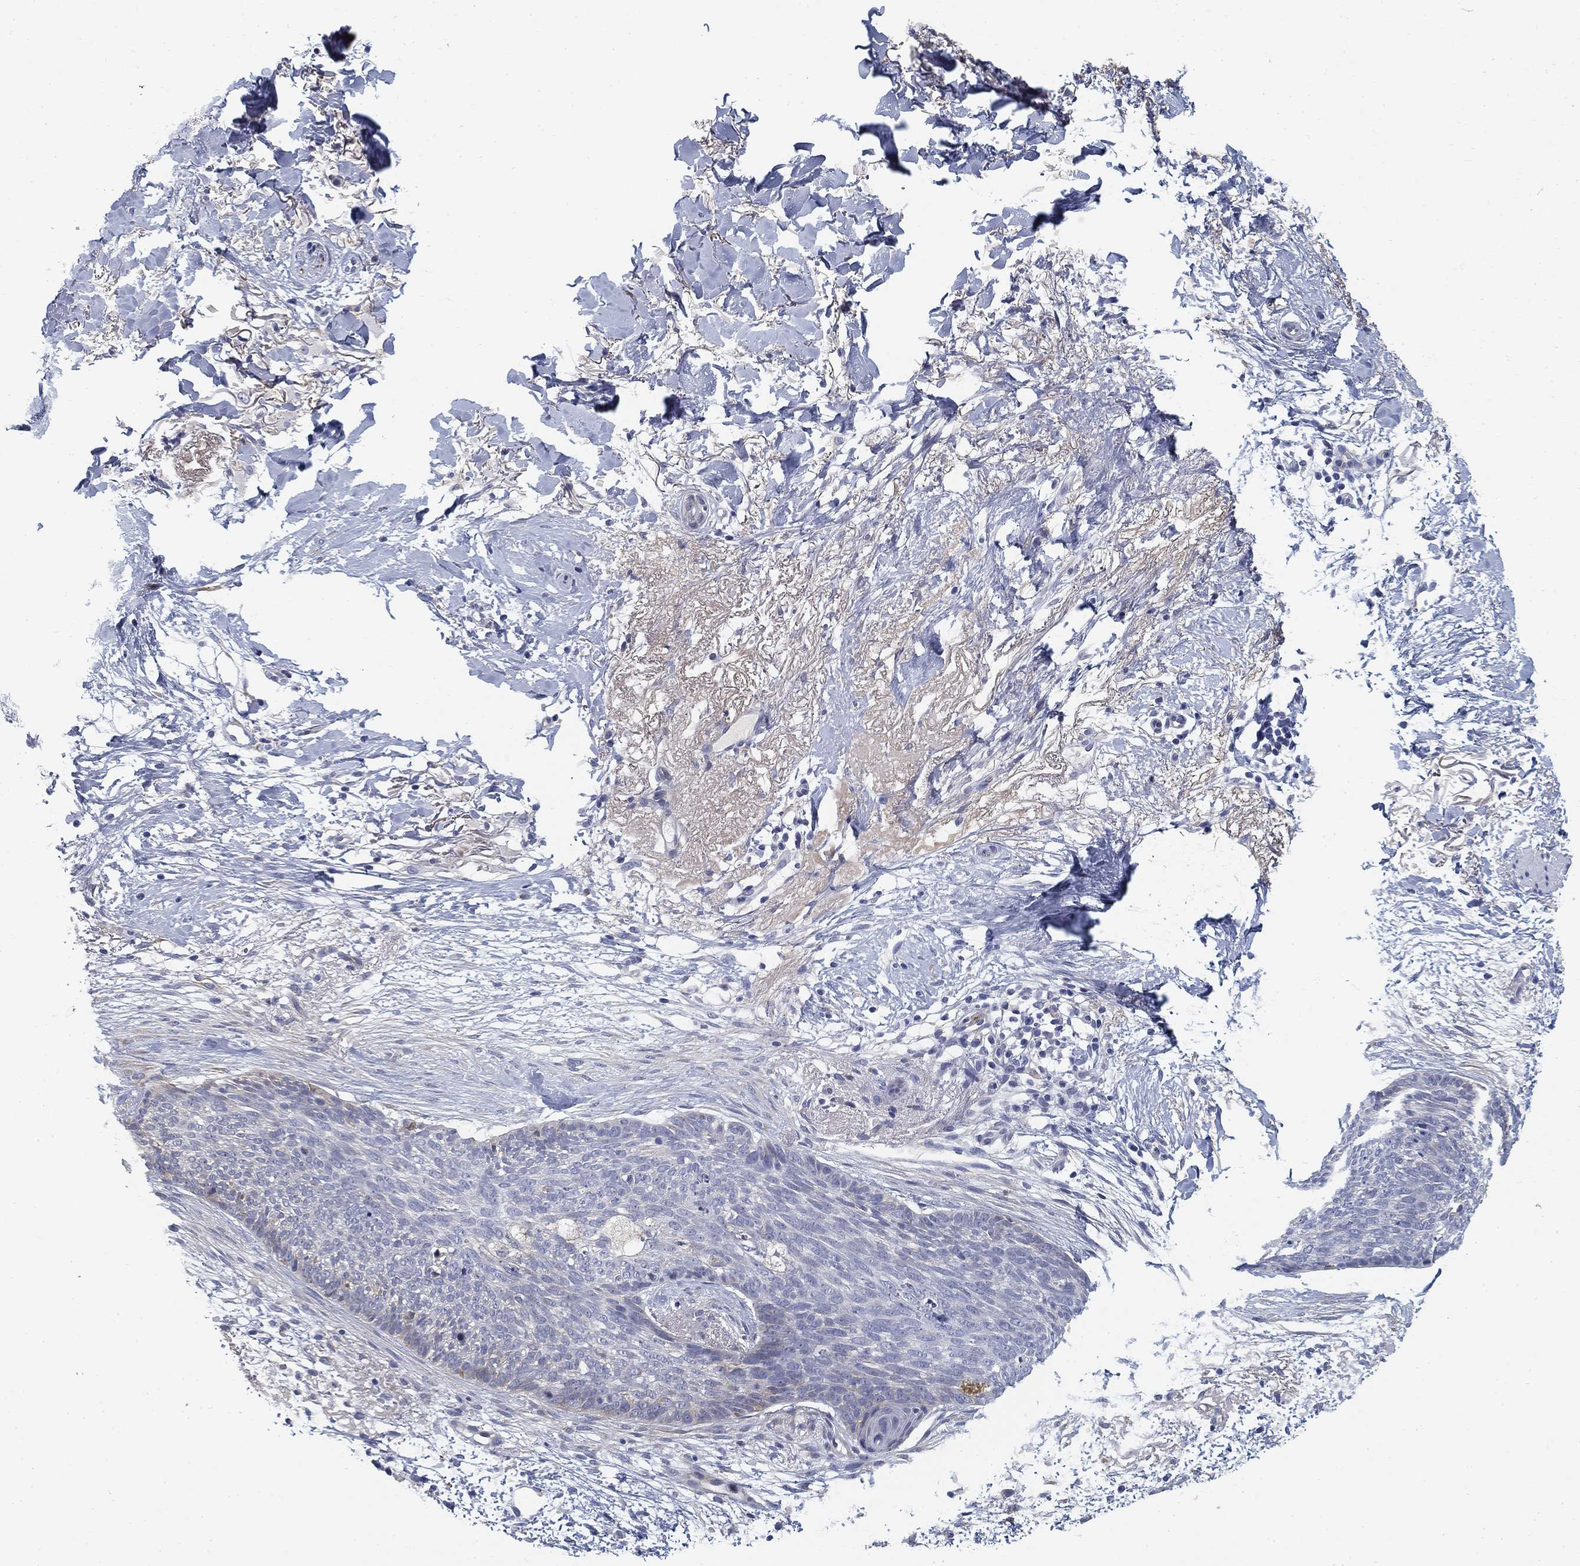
{"staining": {"intensity": "negative", "quantity": "none", "location": "none"}, "tissue": "skin cancer", "cell_type": "Tumor cells", "image_type": "cancer", "snomed": [{"axis": "morphology", "description": "Normal tissue, NOS"}, {"axis": "morphology", "description": "Basal cell carcinoma"}, {"axis": "topography", "description": "Skin"}], "caption": "IHC micrograph of neoplastic tissue: human skin cancer (basal cell carcinoma) stained with DAB (3,3'-diaminobenzidine) exhibits no significant protein expression in tumor cells. (DAB (3,3'-diaminobenzidine) immunohistochemistry with hematoxylin counter stain).", "gene": "SLC2A5", "patient": {"sex": "male", "age": 84}}